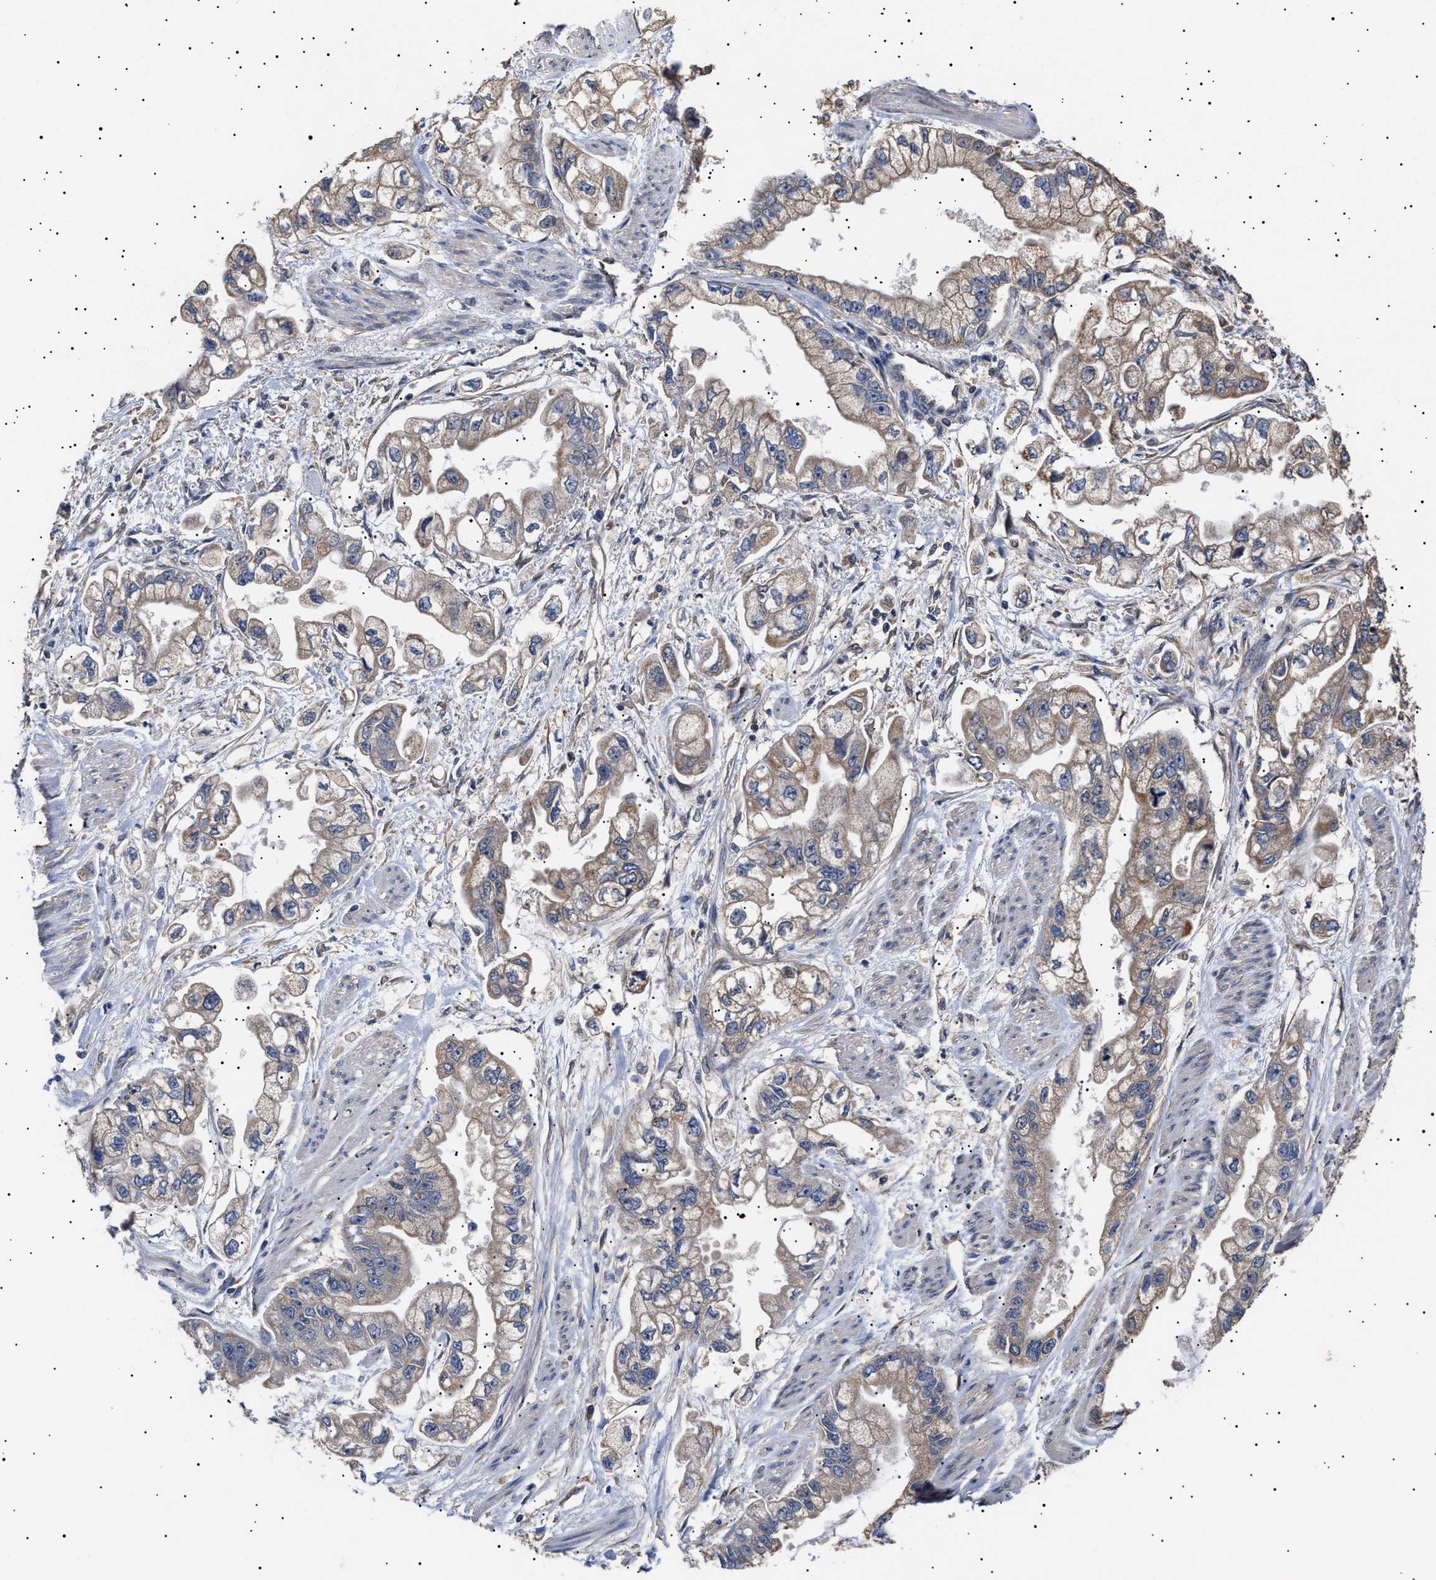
{"staining": {"intensity": "weak", "quantity": ">75%", "location": "cytoplasmic/membranous"}, "tissue": "stomach cancer", "cell_type": "Tumor cells", "image_type": "cancer", "snomed": [{"axis": "morphology", "description": "Normal tissue, NOS"}, {"axis": "morphology", "description": "Adenocarcinoma, NOS"}, {"axis": "topography", "description": "Stomach"}], "caption": "Immunohistochemical staining of stomach adenocarcinoma displays low levels of weak cytoplasmic/membranous protein expression in about >75% of tumor cells.", "gene": "KRBA1", "patient": {"sex": "male", "age": 62}}